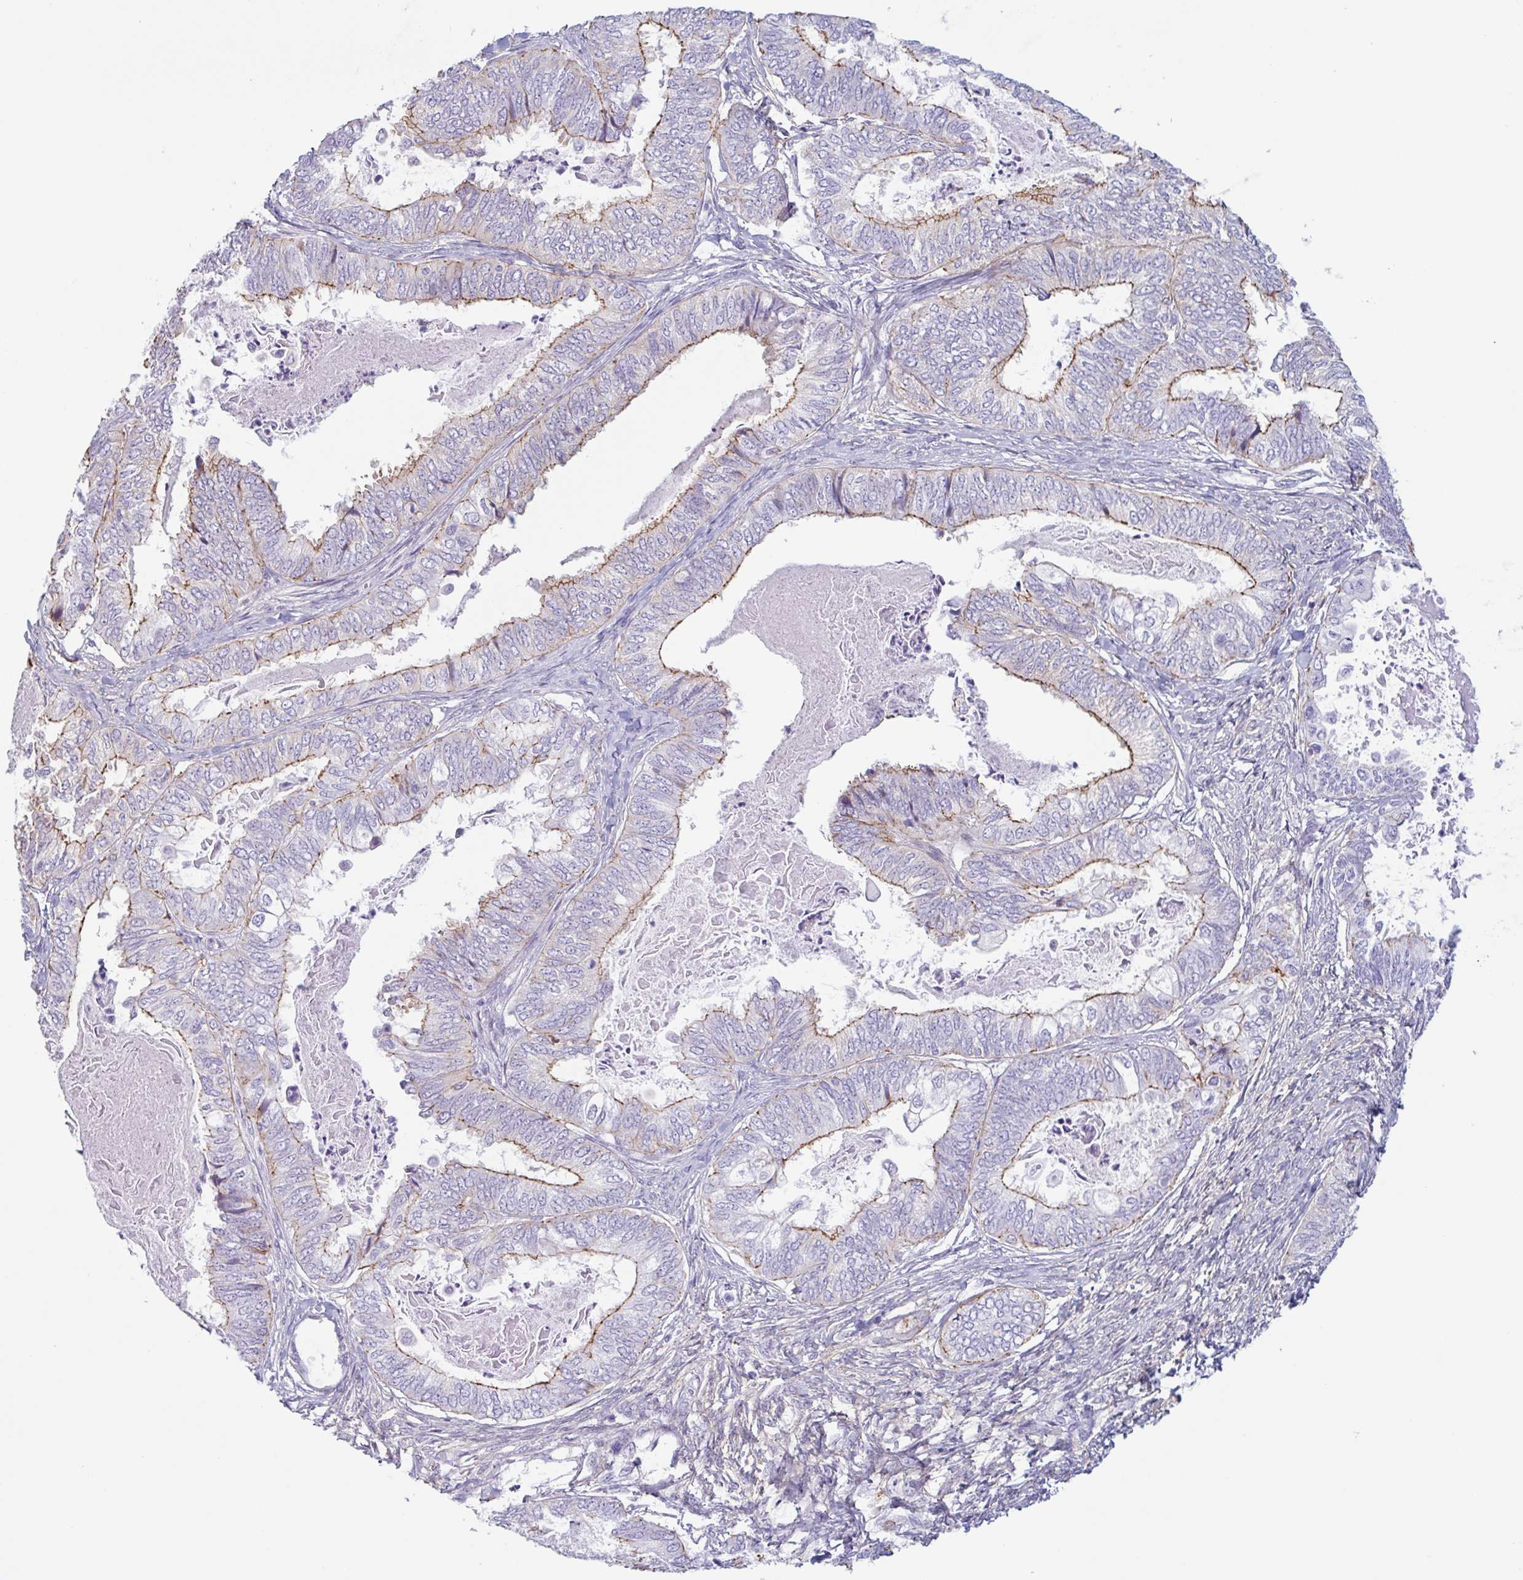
{"staining": {"intensity": "moderate", "quantity": "<25%", "location": "cytoplasmic/membranous"}, "tissue": "ovarian cancer", "cell_type": "Tumor cells", "image_type": "cancer", "snomed": [{"axis": "morphology", "description": "Carcinoma, endometroid"}, {"axis": "topography", "description": "Ovary"}], "caption": "DAB (3,3'-diaminobenzidine) immunohistochemical staining of human ovarian cancer shows moderate cytoplasmic/membranous protein staining in about <25% of tumor cells.", "gene": "MYH10", "patient": {"sex": "female", "age": 70}}